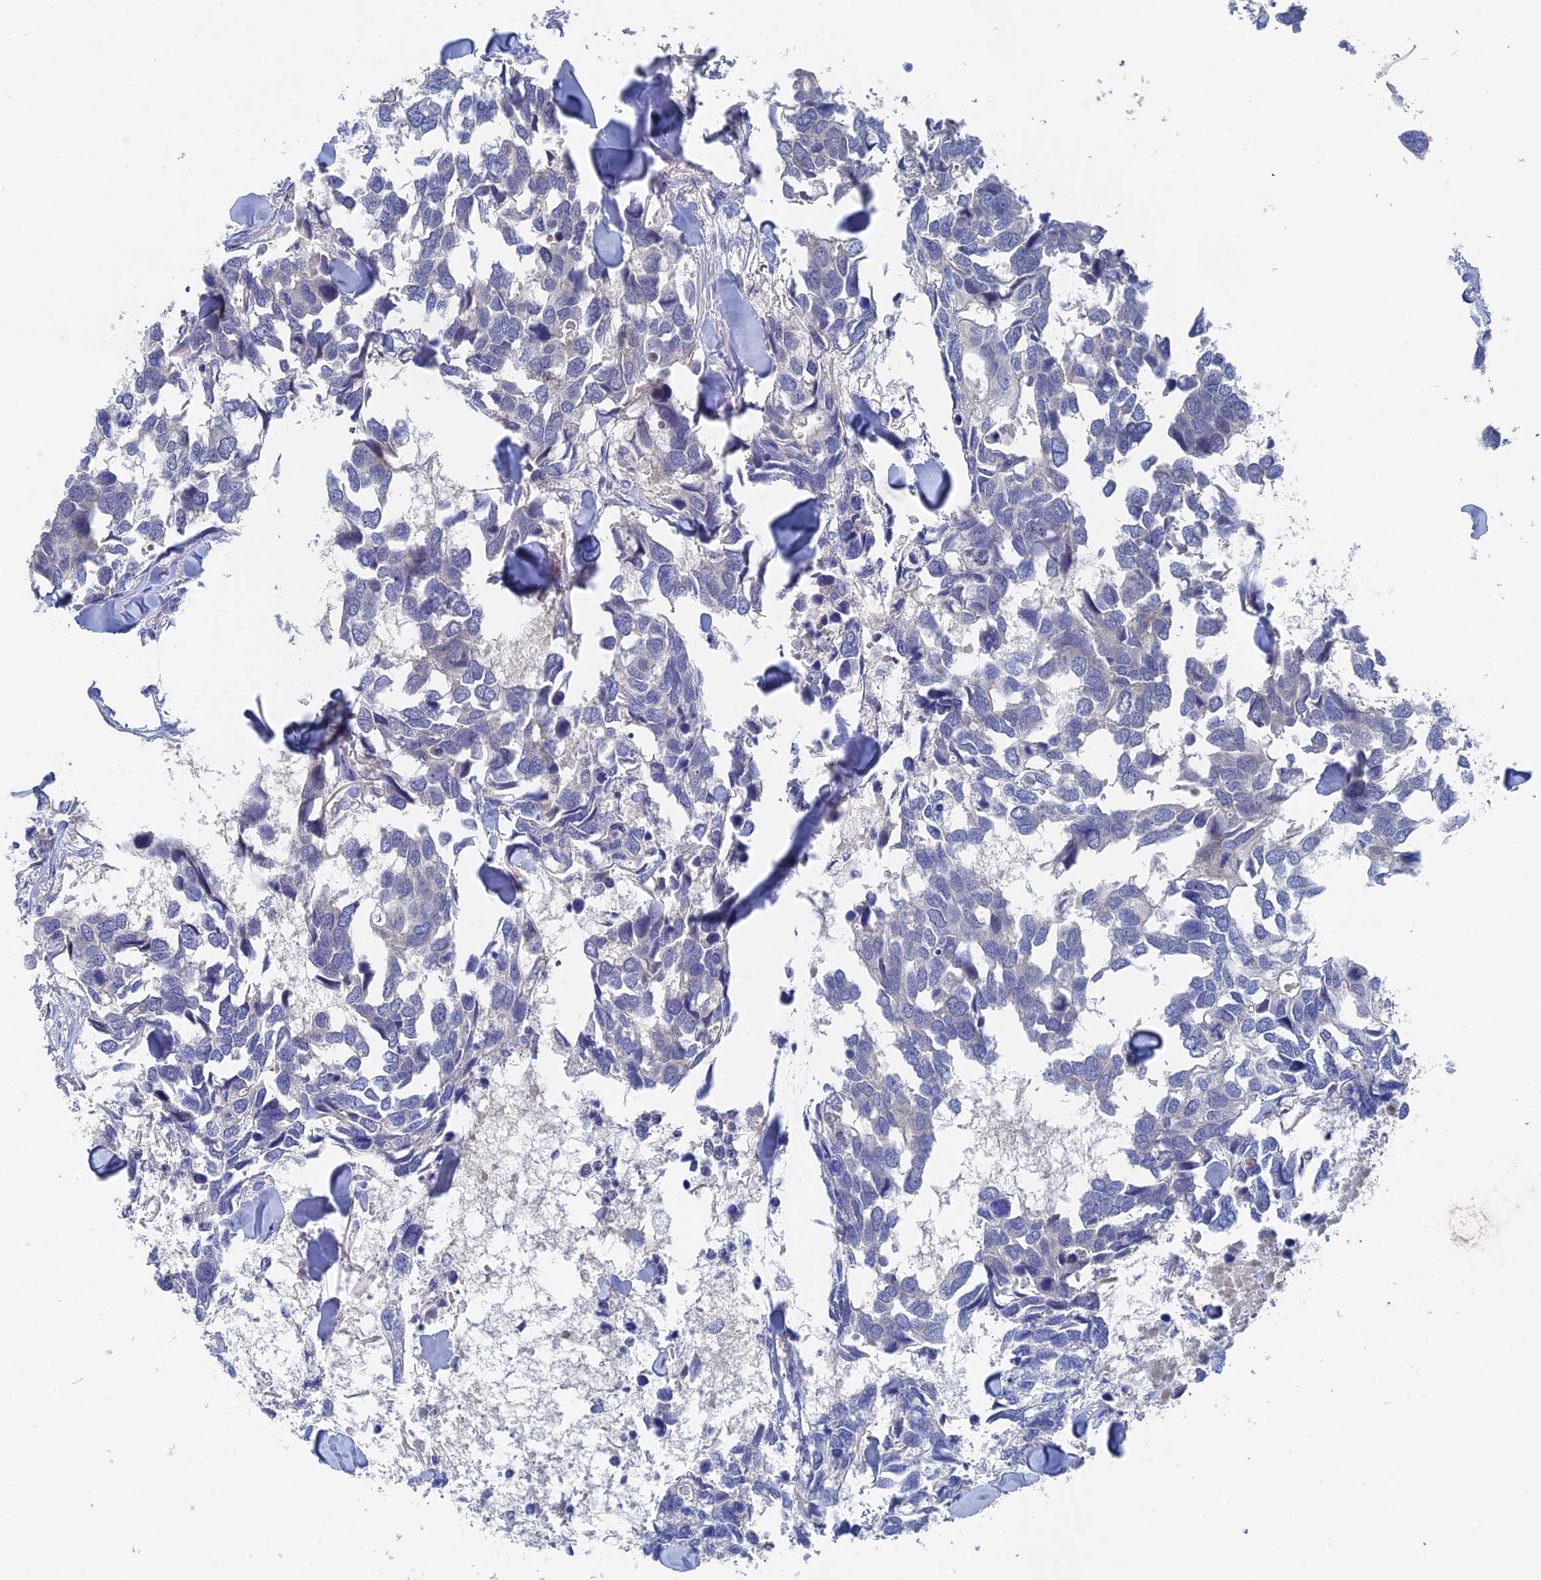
{"staining": {"intensity": "negative", "quantity": "none", "location": "none"}, "tissue": "breast cancer", "cell_type": "Tumor cells", "image_type": "cancer", "snomed": [{"axis": "morphology", "description": "Duct carcinoma"}, {"axis": "topography", "description": "Breast"}], "caption": "Immunohistochemistry (IHC) histopathology image of neoplastic tissue: human breast cancer (infiltrating ductal carcinoma) stained with DAB demonstrates no significant protein staining in tumor cells.", "gene": "MTHFSD", "patient": {"sex": "female", "age": 83}}